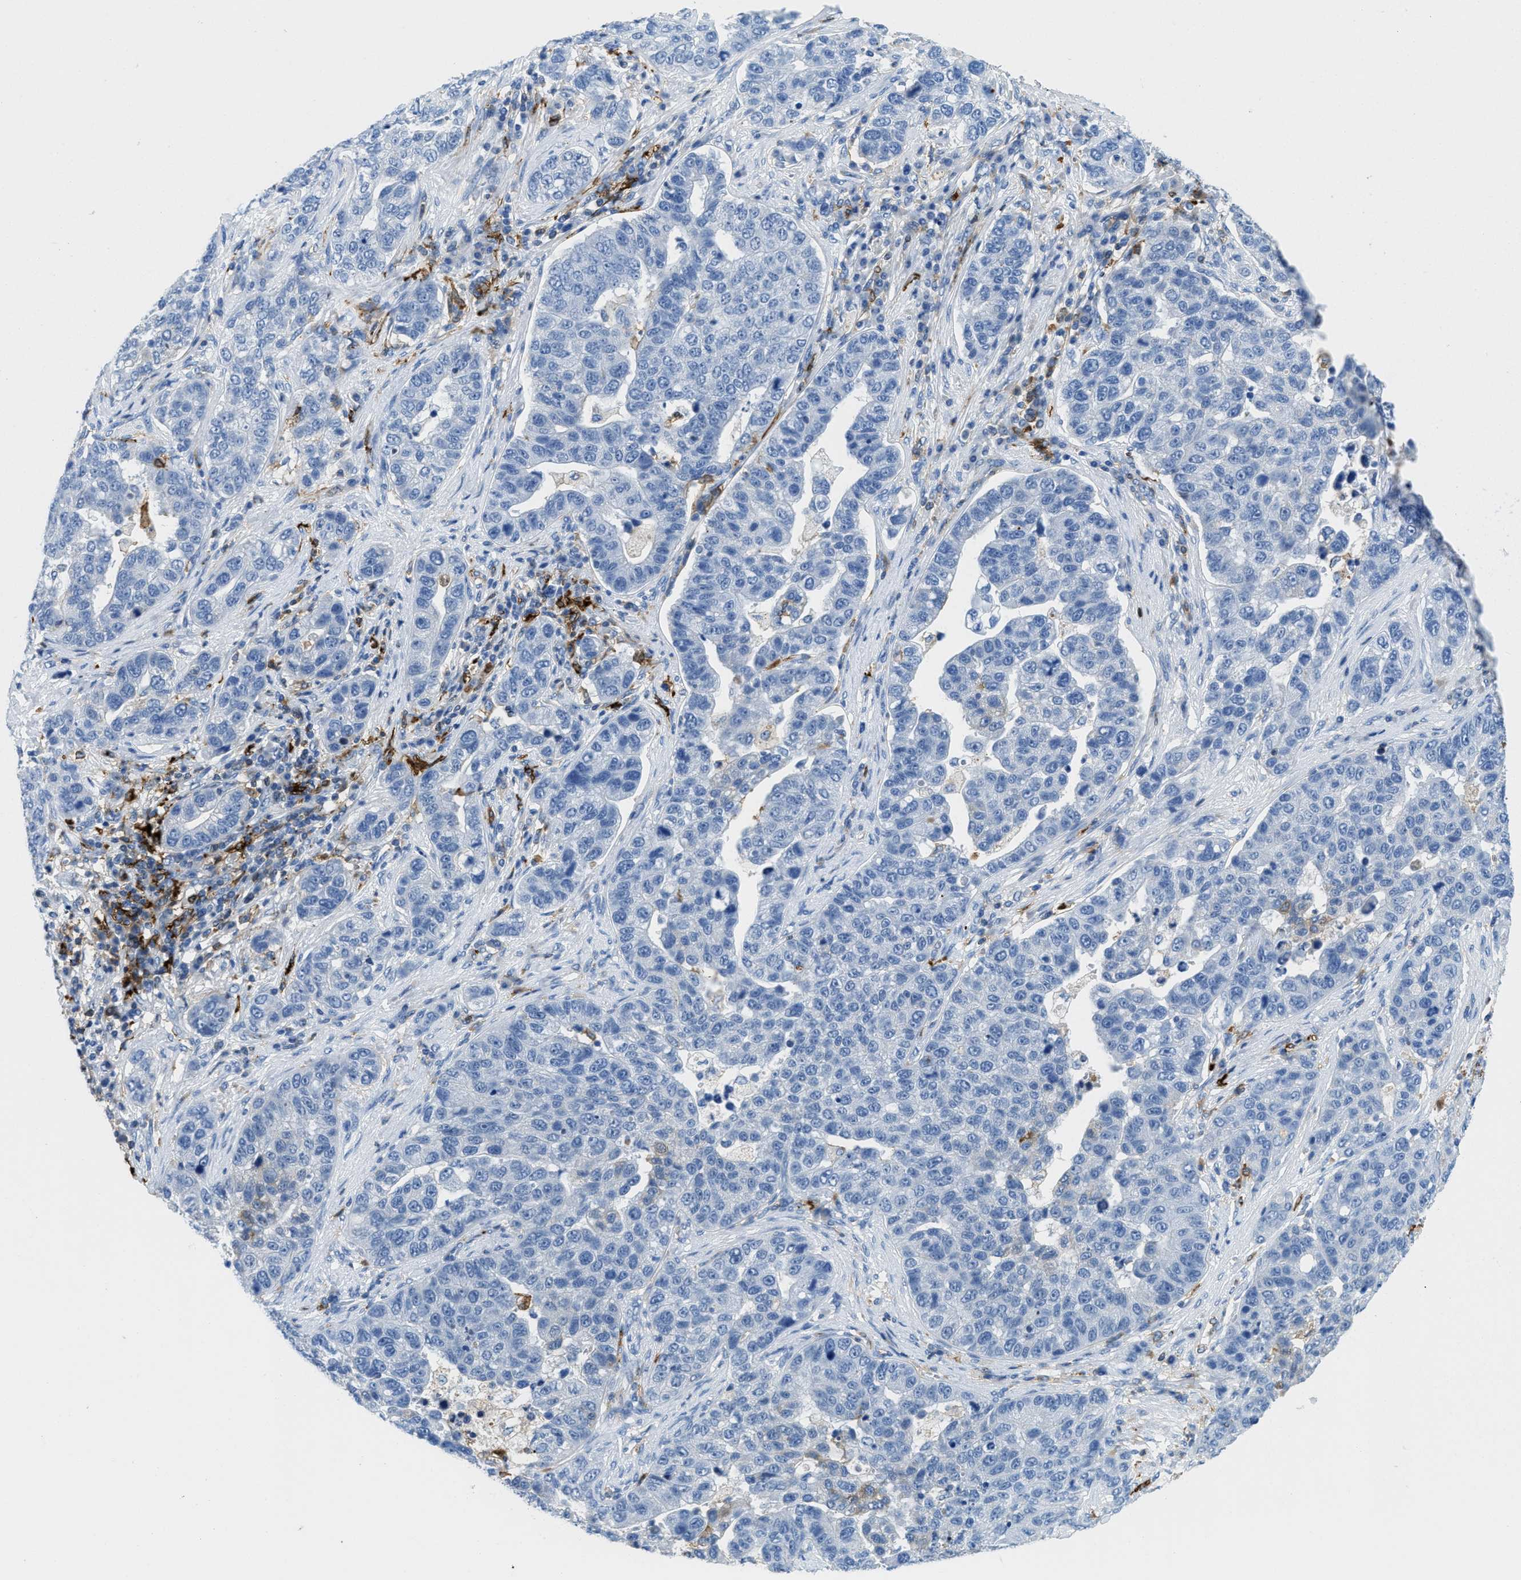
{"staining": {"intensity": "negative", "quantity": "none", "location": "none"}, "tissue": "pancreatic cancer", "cell_type": "Tumor cells", "image_type": "cancer", "snomed": [{"axis": "morphology", "description": "Adenocarcinoma, NOS"}, {"axis": "topography", "description": "Pancreas"}], "caption": "There is no significant positivity in tumor cells of pancreatic cancer.", "gene": "CD226", "patient": {"sex": "female", "age": 61}}